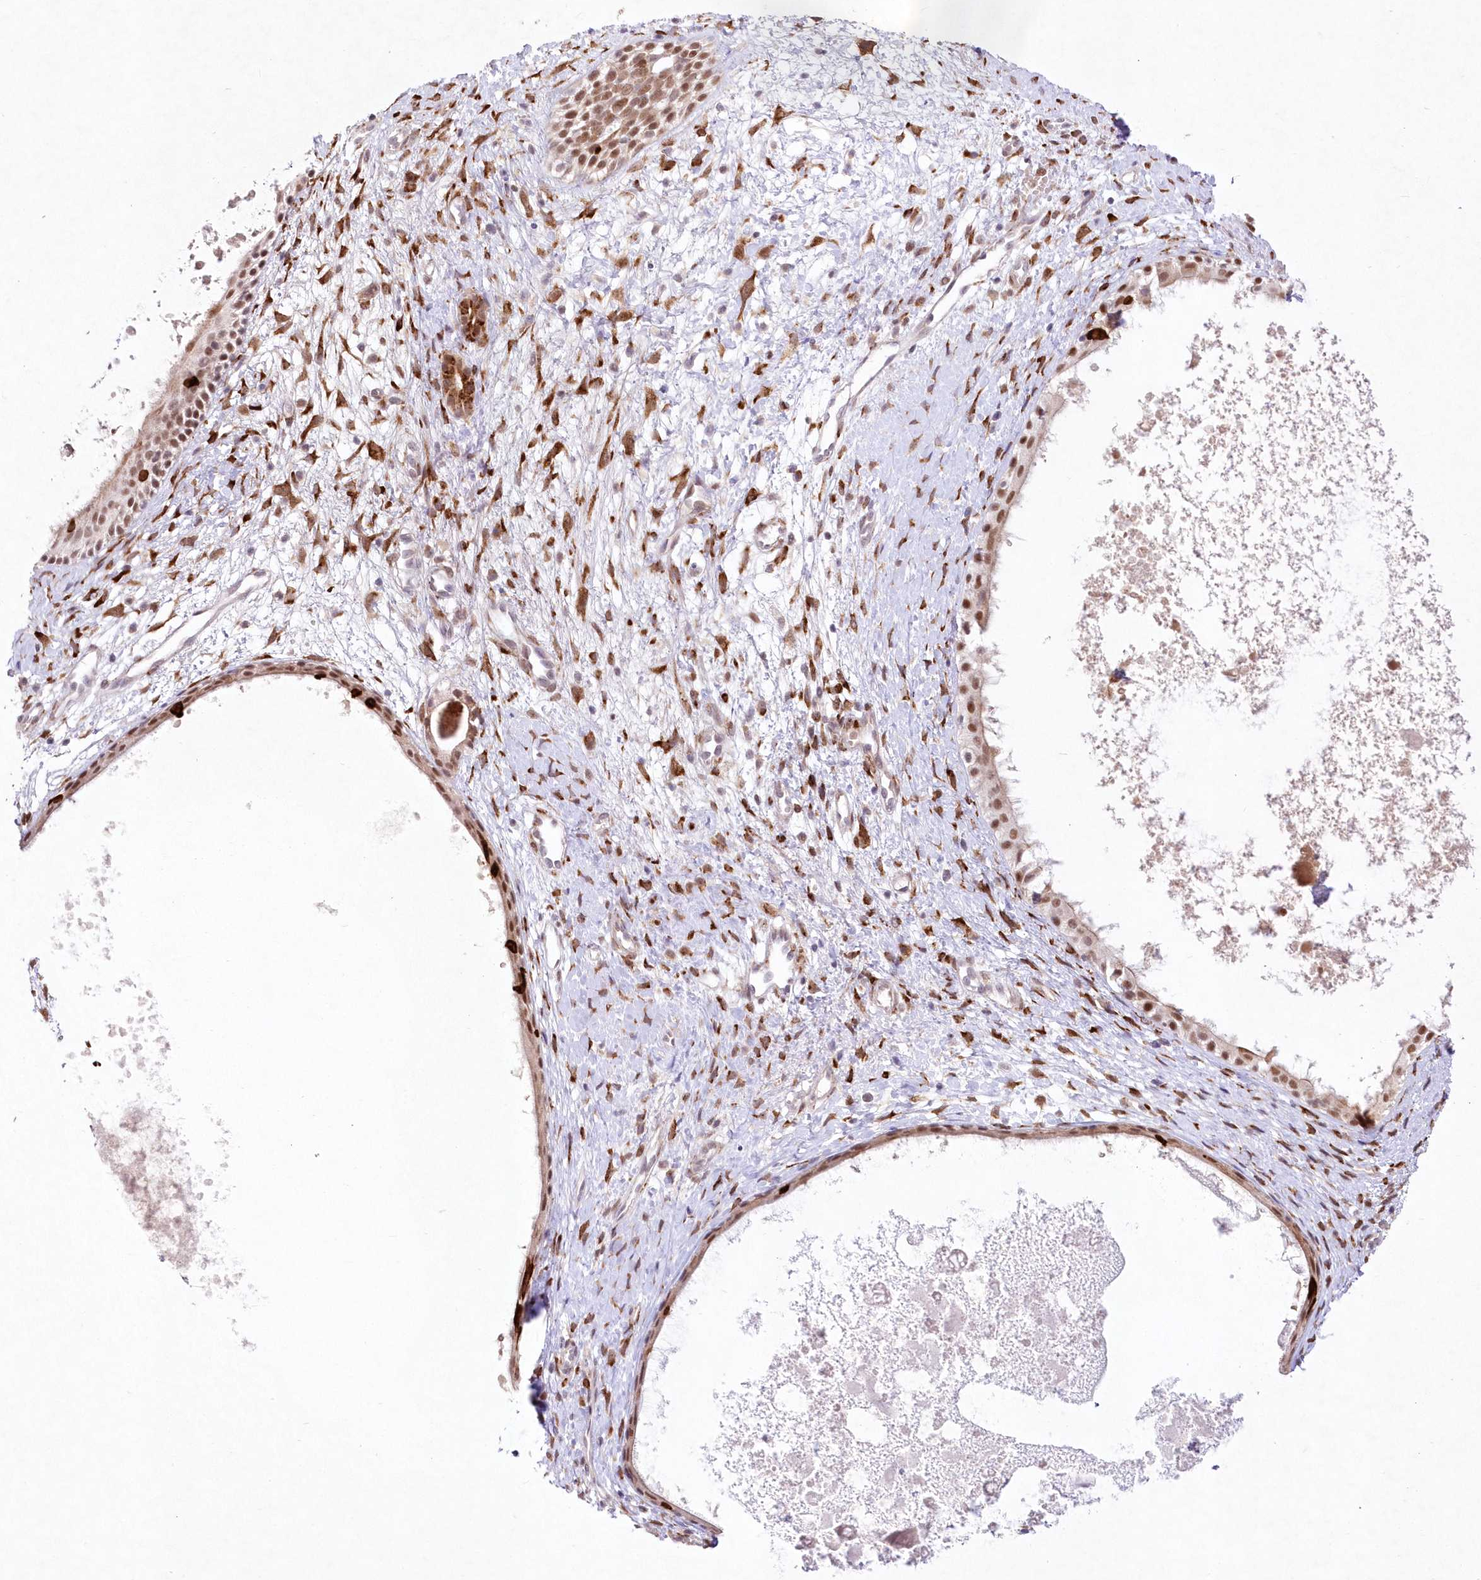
{"staining": {"intensity": "moderate", "quantity": ">75%", "location": "cytoplasmic/membranous,nuclear"}, "tissue": "nasopharynx", "cell_type": "Respiratory epithelial cells", "image_type": "normal", "snomed": [{"axis": "morphology", "description": "Normal tissue, NOS"}, {"axis": "topography", "description": "Nasopharynx"}], "caption": "High-power microscopy captured an immunohistochemistry (IHC) micrograph of benign nasopharynx, revealing moderate cytoplasmic/membranous,nuclear positivity in approximately >75% of respiratory epithelial cells.", "gene": "LDB1", "patient": {"sex": "male", "age": 22}}